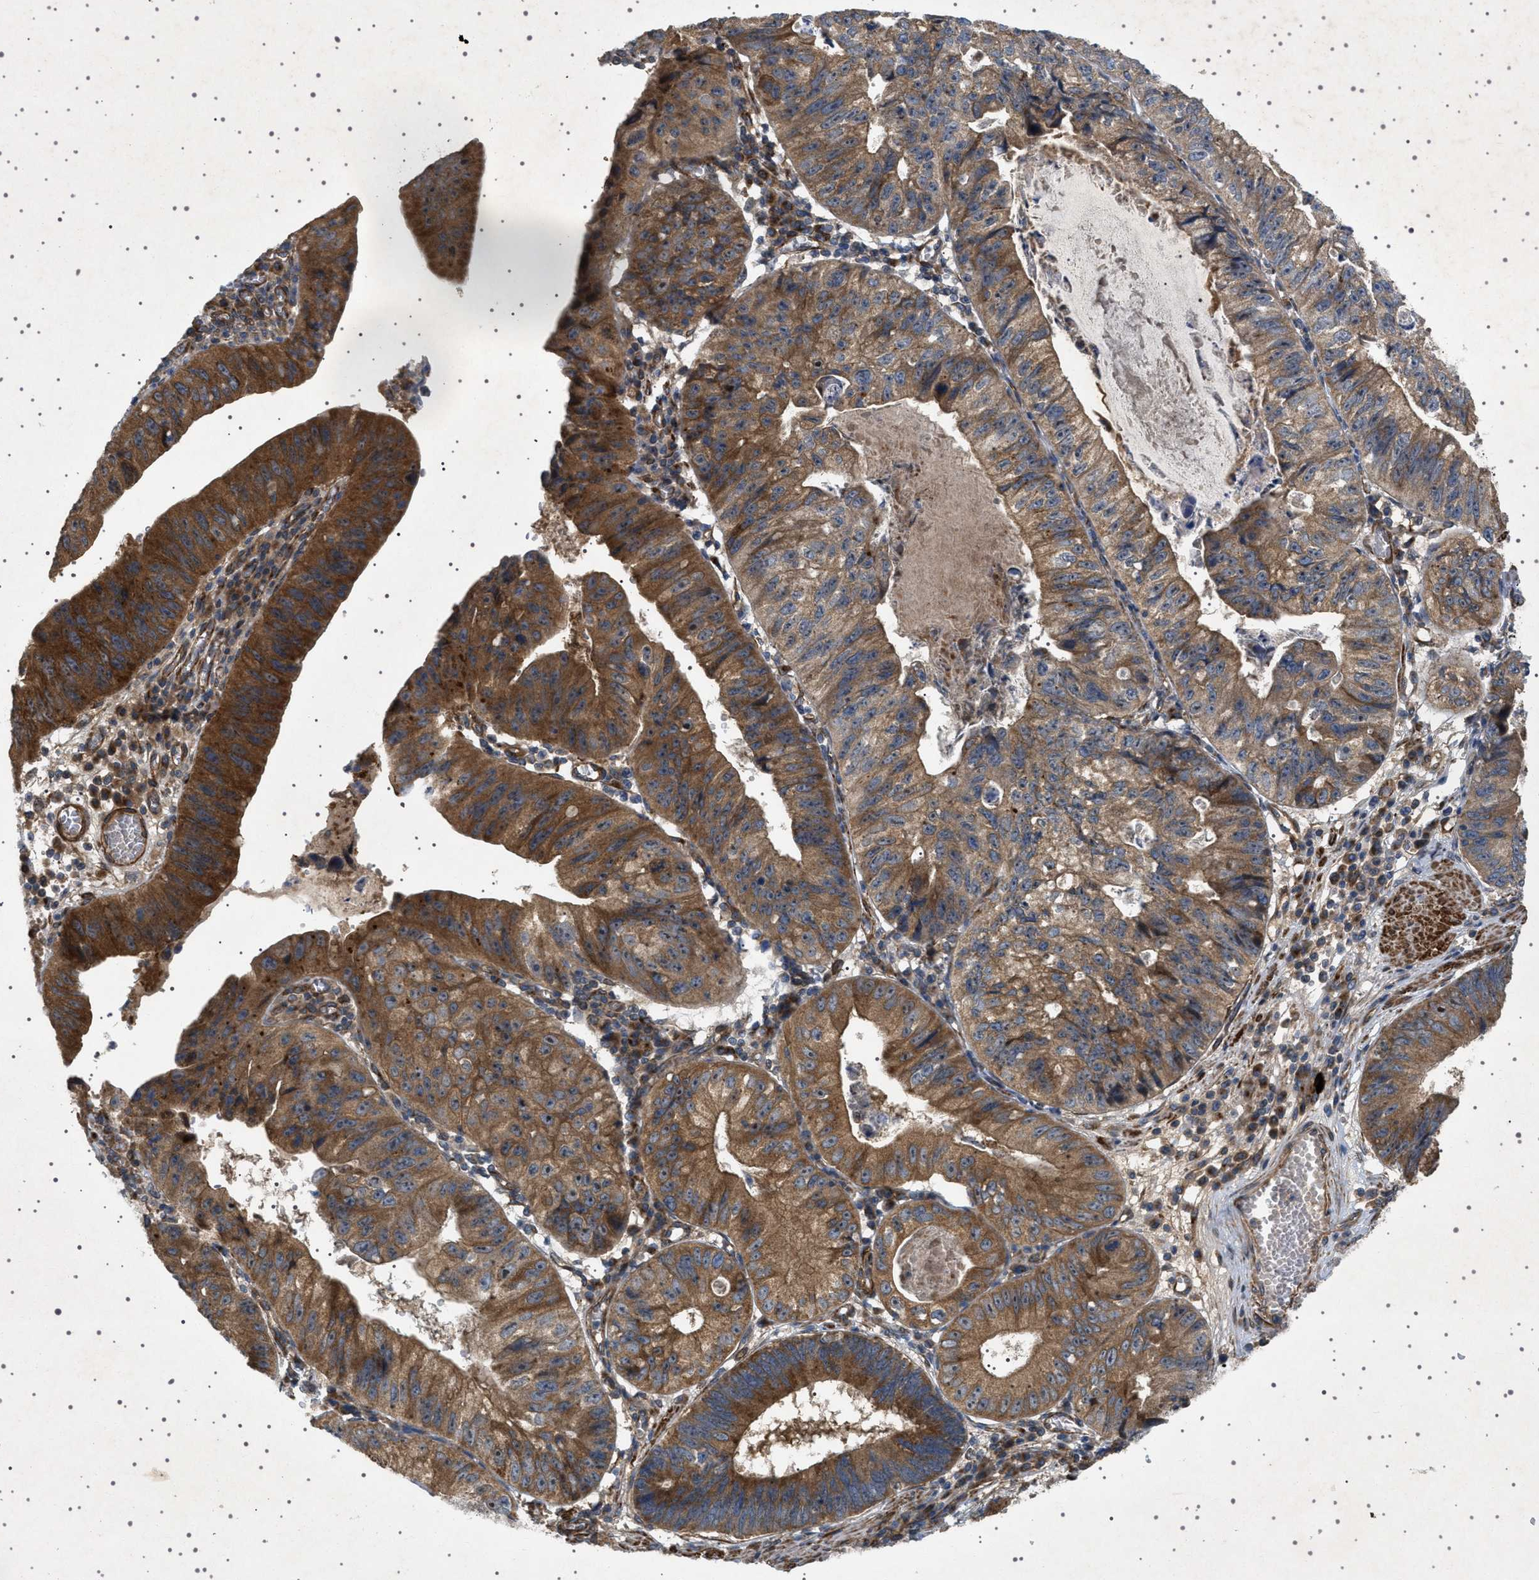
{"staining": {"intensity": "strong", "quantity": ">75%", "location": "cytoplasmic/membranous"}, "tissue": "stomach cancer", "cell_type": "Tumor cells", "image_type": "cancer", "snomed": [{"axis": "morphology", "description": "Adenocarcinoma, NOS"}, {"axis": "topography", "description": "Stomach"}], "caption": "Protein staining displays strong cytoplasmic/membranous positivity in about >75% of tumor cells in stomach cancer (adenocarcinoma). The staining was performed using DAB (3,3'-diaminobenzidine) to visualize the protein expression in brown, while the nuclei were stained in blue with hematoxylin (Magnification: 20x).", "gene": "CCDC186", "patient": {"sex": "male", "age": 59}}